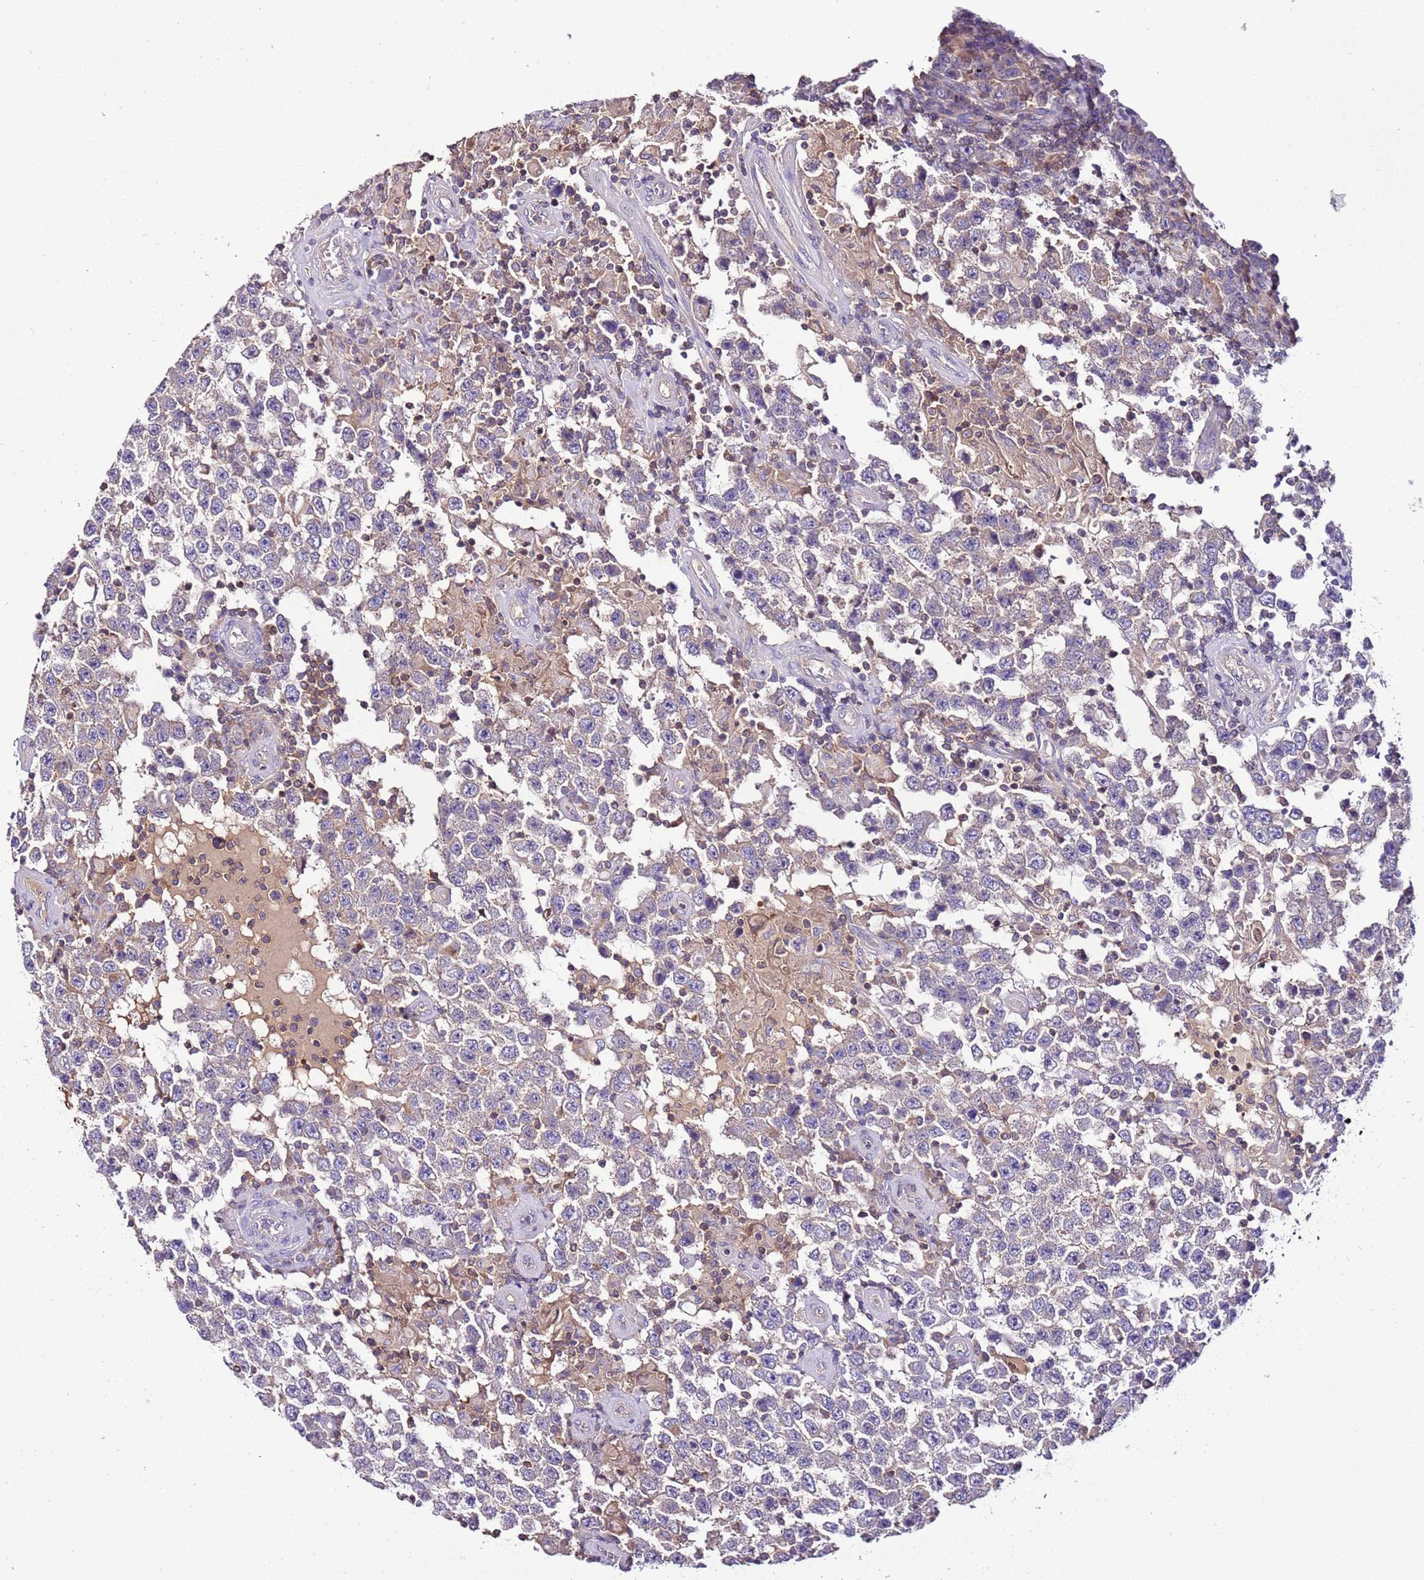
{"staining": {"intensity": "negative", "quantity": "none", "location": "none"}, "tissue": "testis cancer", "cell_type": "Tumor cells", "image_type": "cancer", "snomed": [{"axis": "morphology", "description": "Normal tissue, NOS"}, {"axis": "morphology", "description": "Urothelial carcinoma, High grade"}, {"axis": "morphology", "description": "Seminoma, NOS"}, {"axis": "morphology", "description": "Carcinoma, Embryonal, NOS"}, {"axis": "topography", "description": "Urinary bladder"}, {"axis": "topography", "description": "Testis"}], "caption": "Immunohistochemistry (IHC) image of neoplastic tissue: testis cancer (embryonal carcinoma) stained with DAB displays no significant protein staining in tumor cells.", "gene": "IGIP", "patient": {"sex": "male", "age": 41}}